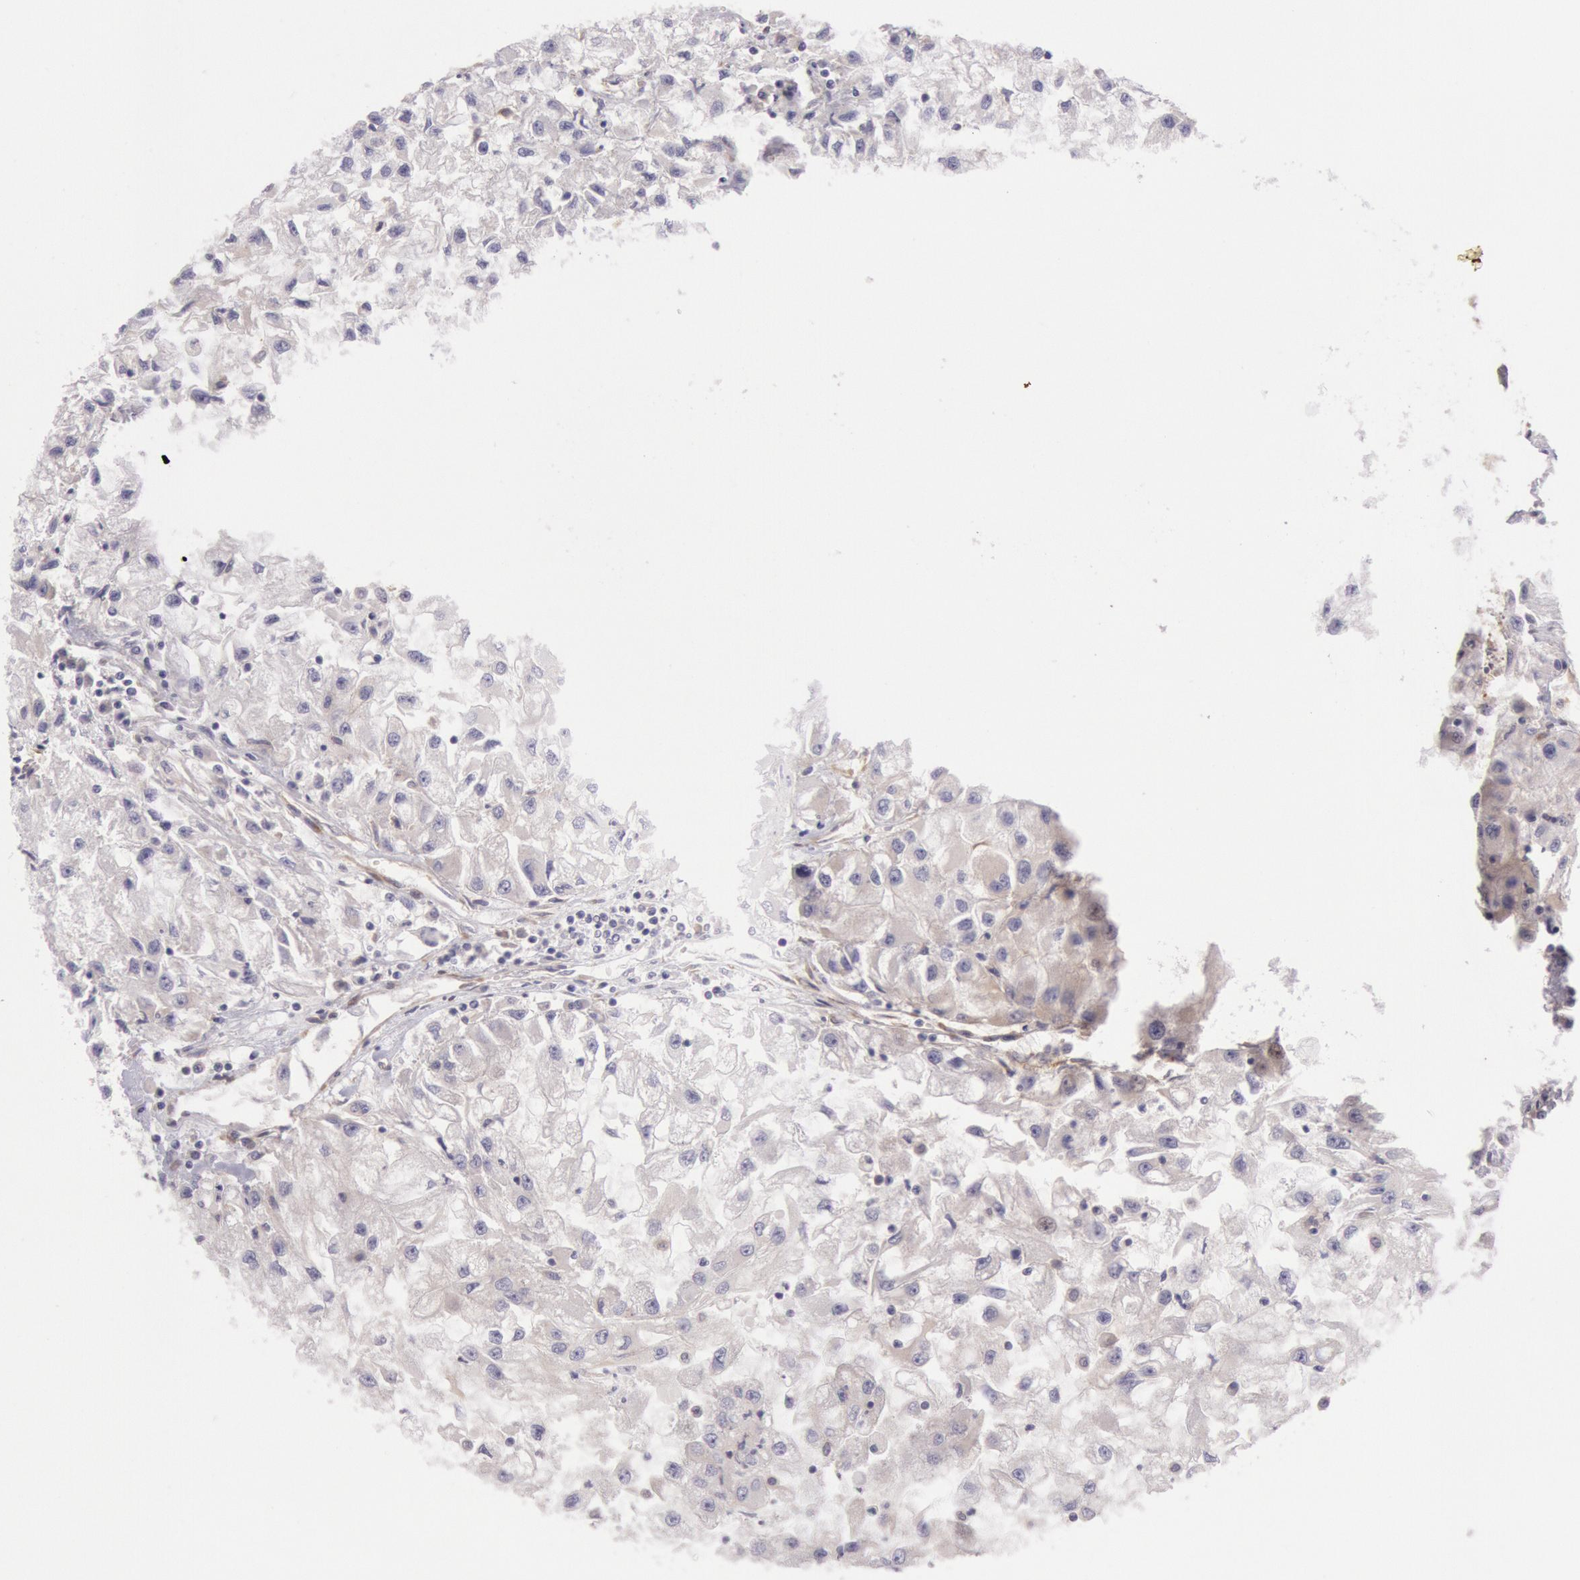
{"staining": {"intensity": "weak", "quantity": "25%-75%", "location": "cytoplasmic/membranous"}, "tissue": "renal cancer", "cell_type": "Tumor cells", "image_type": "cancer", "snomed": [{"axis": "morphology", "description": "Adenocarcinoma, NOS"}, {"axis": "topography", "description": "Kidney"}], "caption": "Renal adenocarcinoma tissue demonstrates weak cytoplasmic/membranous expression in about 25%-75% of tumor cells, visualized by immunohistochemistry.", "gene": "CHUK", "patient": {"sex": "male", "age": 59}}